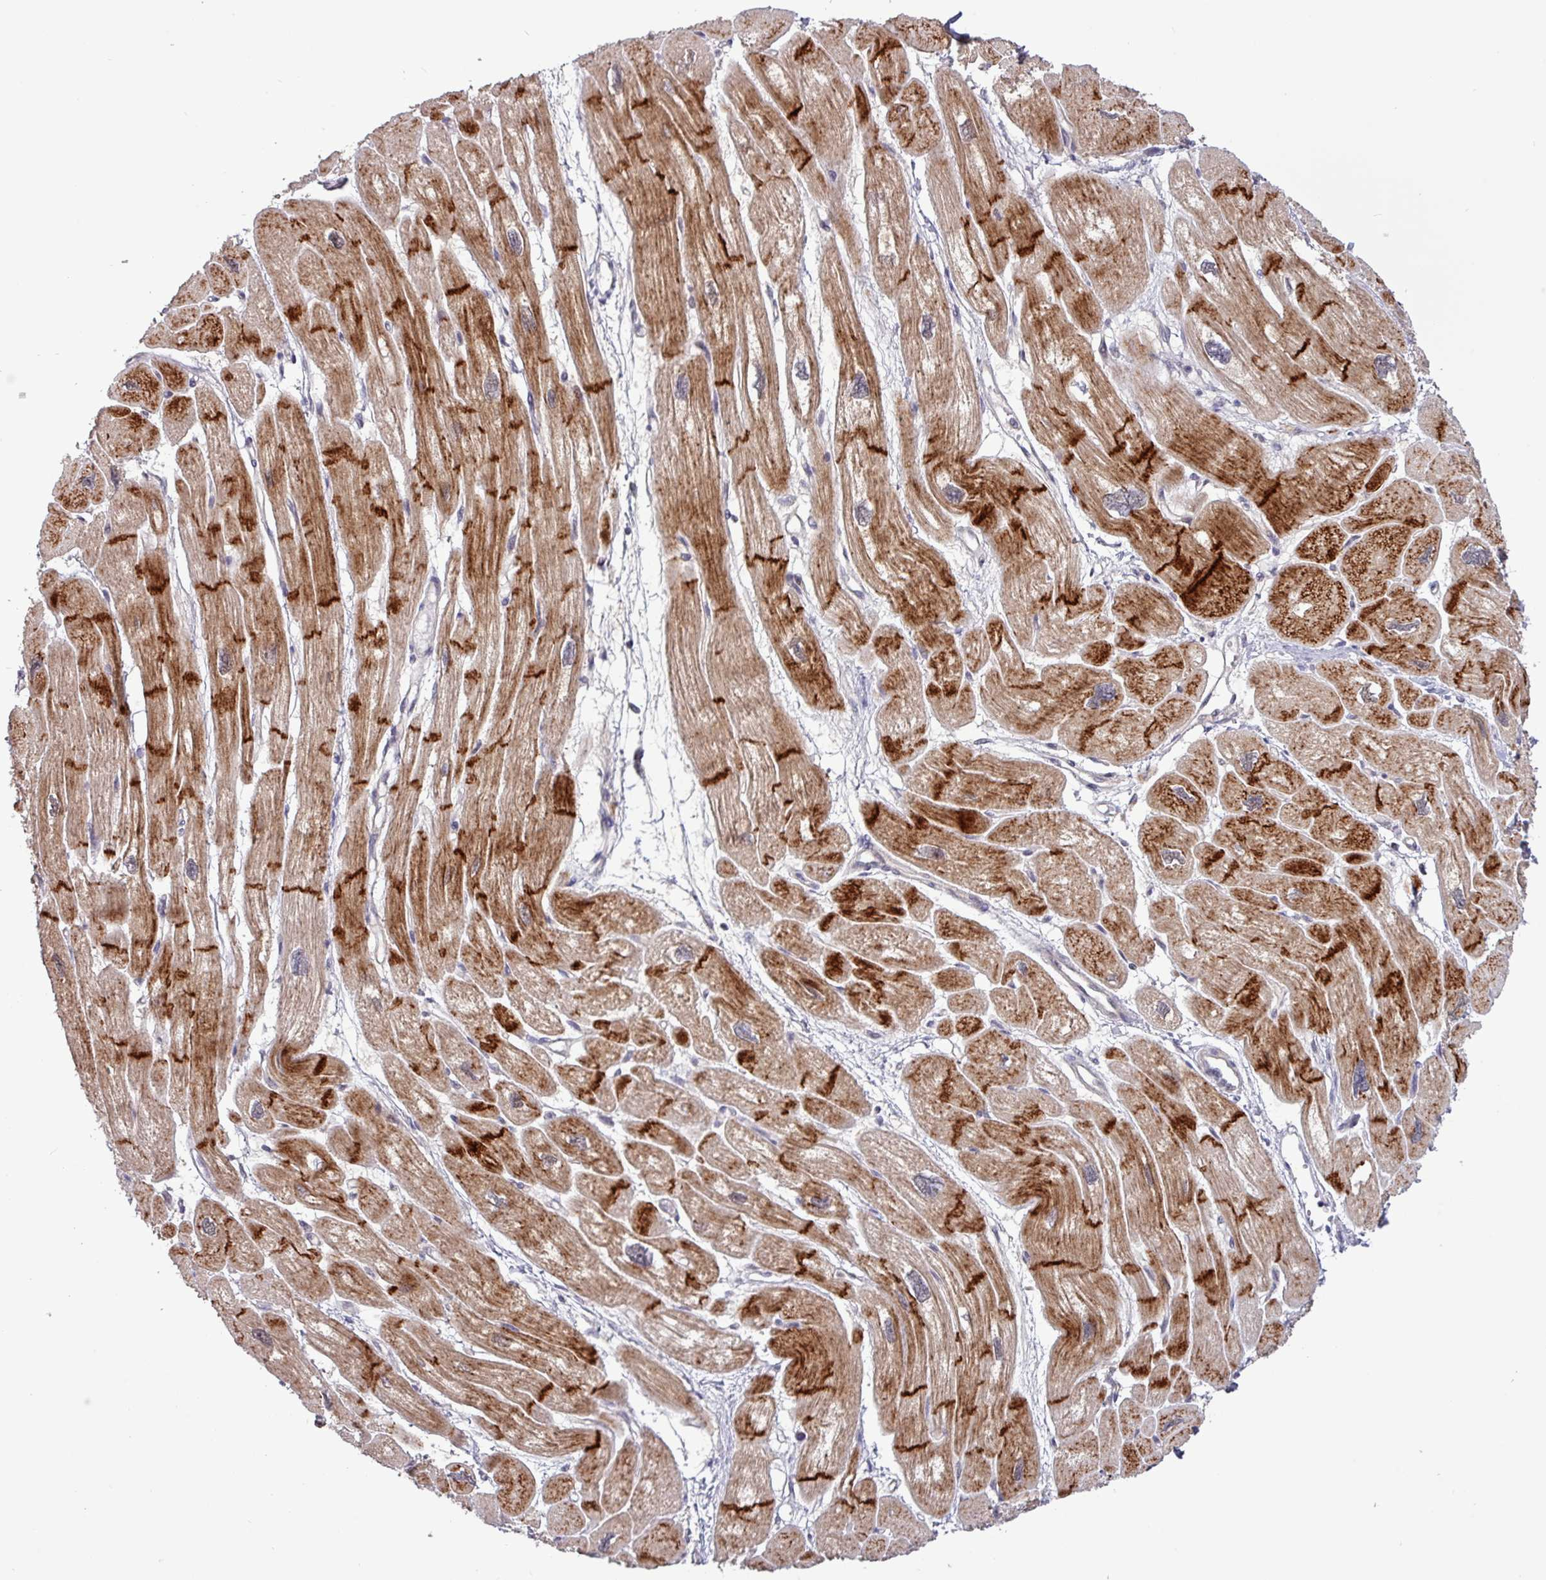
{"staining": {"intensity": "strong", "quantity": "<25%", "location": "cytoplasmic/membranous"}, "tissue": "heart muscle", "cell_type": "Cardiomyocytes", "image_type": "normal", "snomed": [{"axis": "morphology", "description": "Normal tissue, NOS"}, {"axis": "topography", "description": "Heart"}], "caption": "IHC (DAB (3,3'-diaminobenzidine)) staining of normal human heart muscle shows strong cytoplasmic/membranous protein expression in approximately <25% of cardiomyocytes.", "gene": "RIPPLY1", "patient": {"sex": "male", "age": 42}}